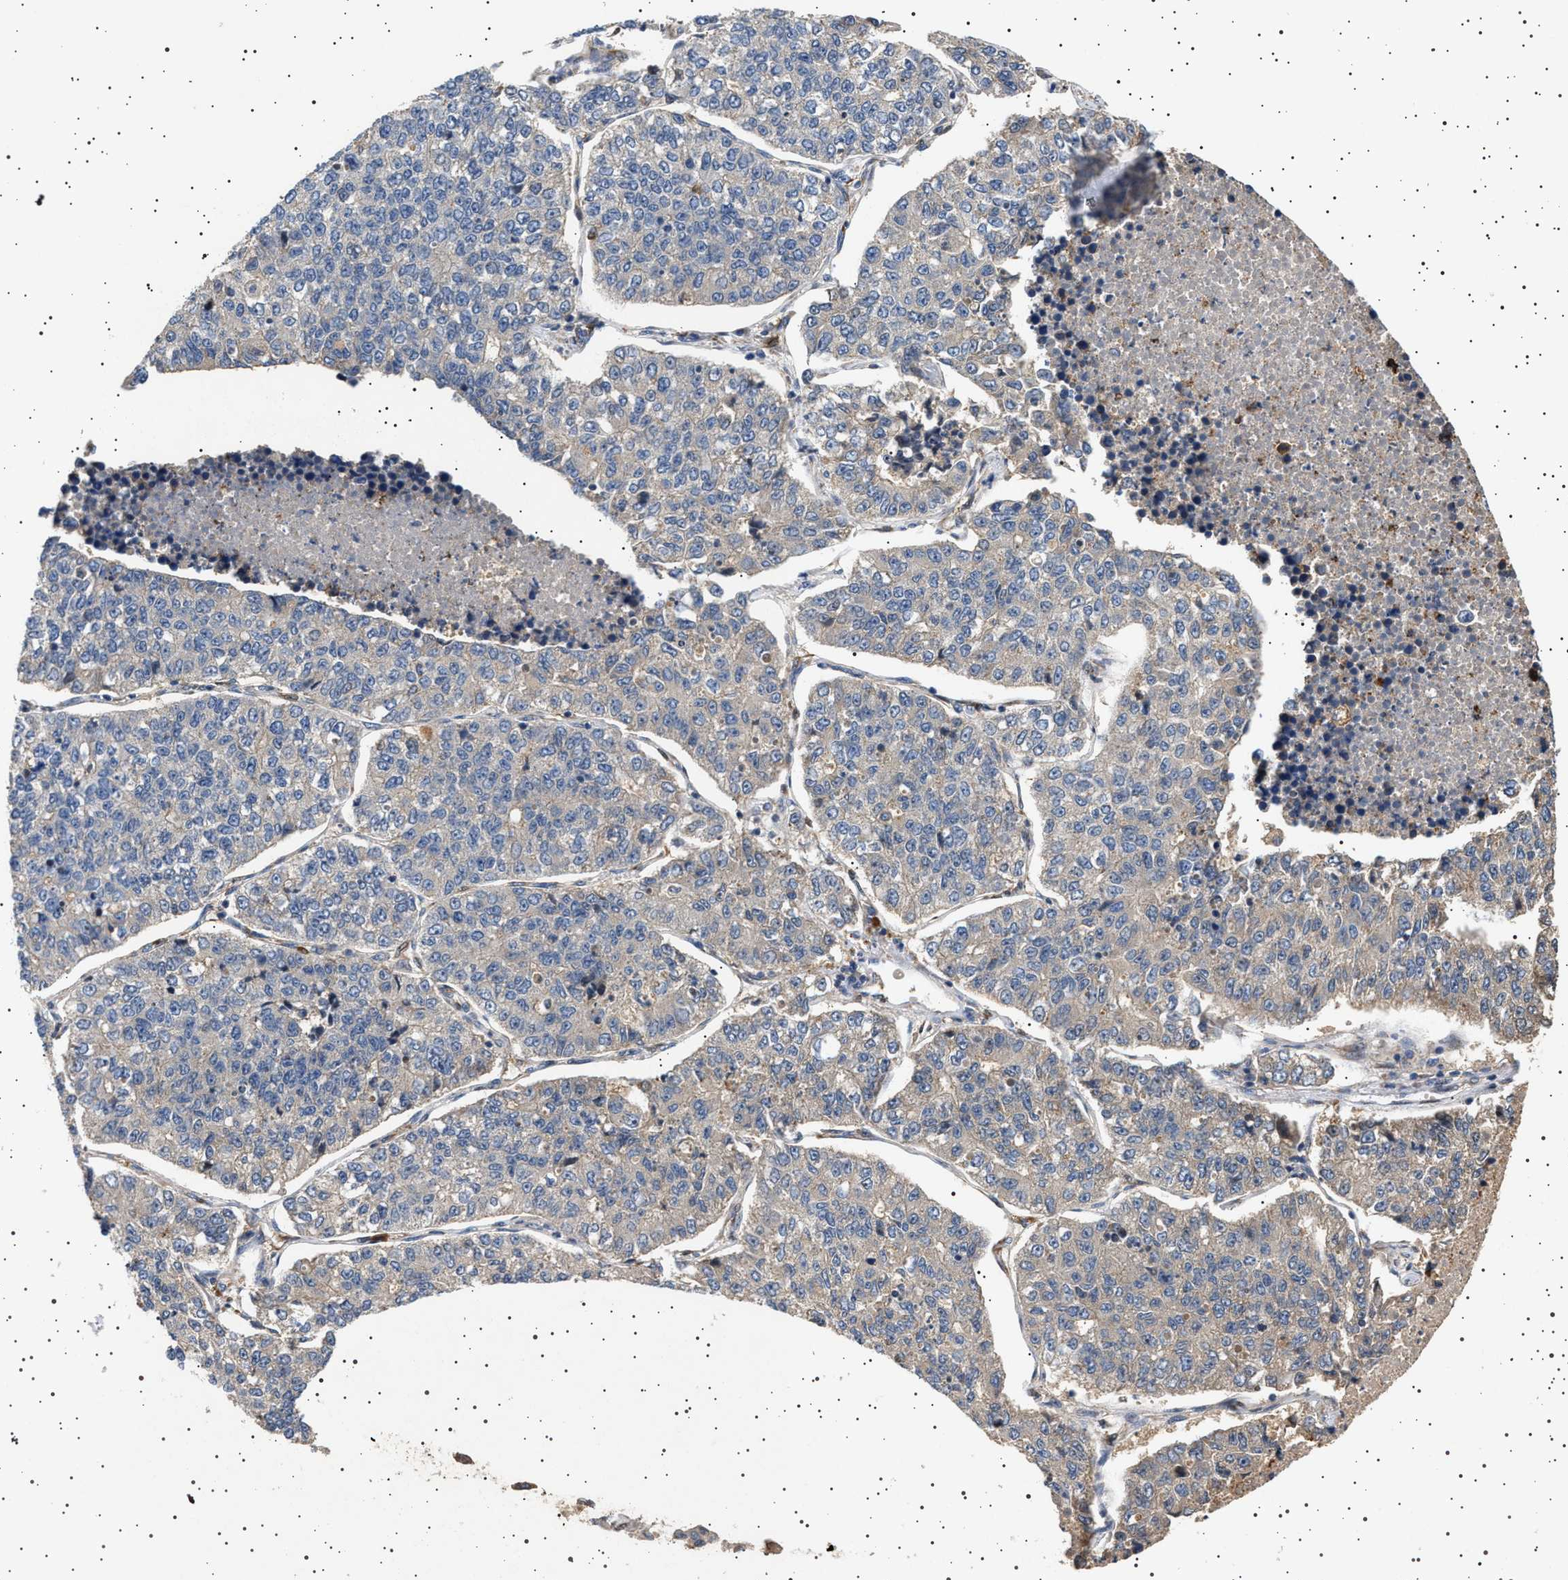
{"staining": {"intensity": "negative", "quantity": "none", "location": "none"}, "tissue": "lung cancer", "cell_type": "Tumor cells", "image_type": "cancer", "snomed": [{"axis": "morphology", "description": "Adenocarcinoma, NOS"}, {"axis": "topography", "description": "Lung"}], "caption": "An immunohistochemistry (IHC) photomicrograph of lung cancer is shown. There is no staining in tumor cells of lung cancer. Nuclei are stained in blue.", "gene": "GUCY1B1", "patient": {"sex": "male", "age": 49}}